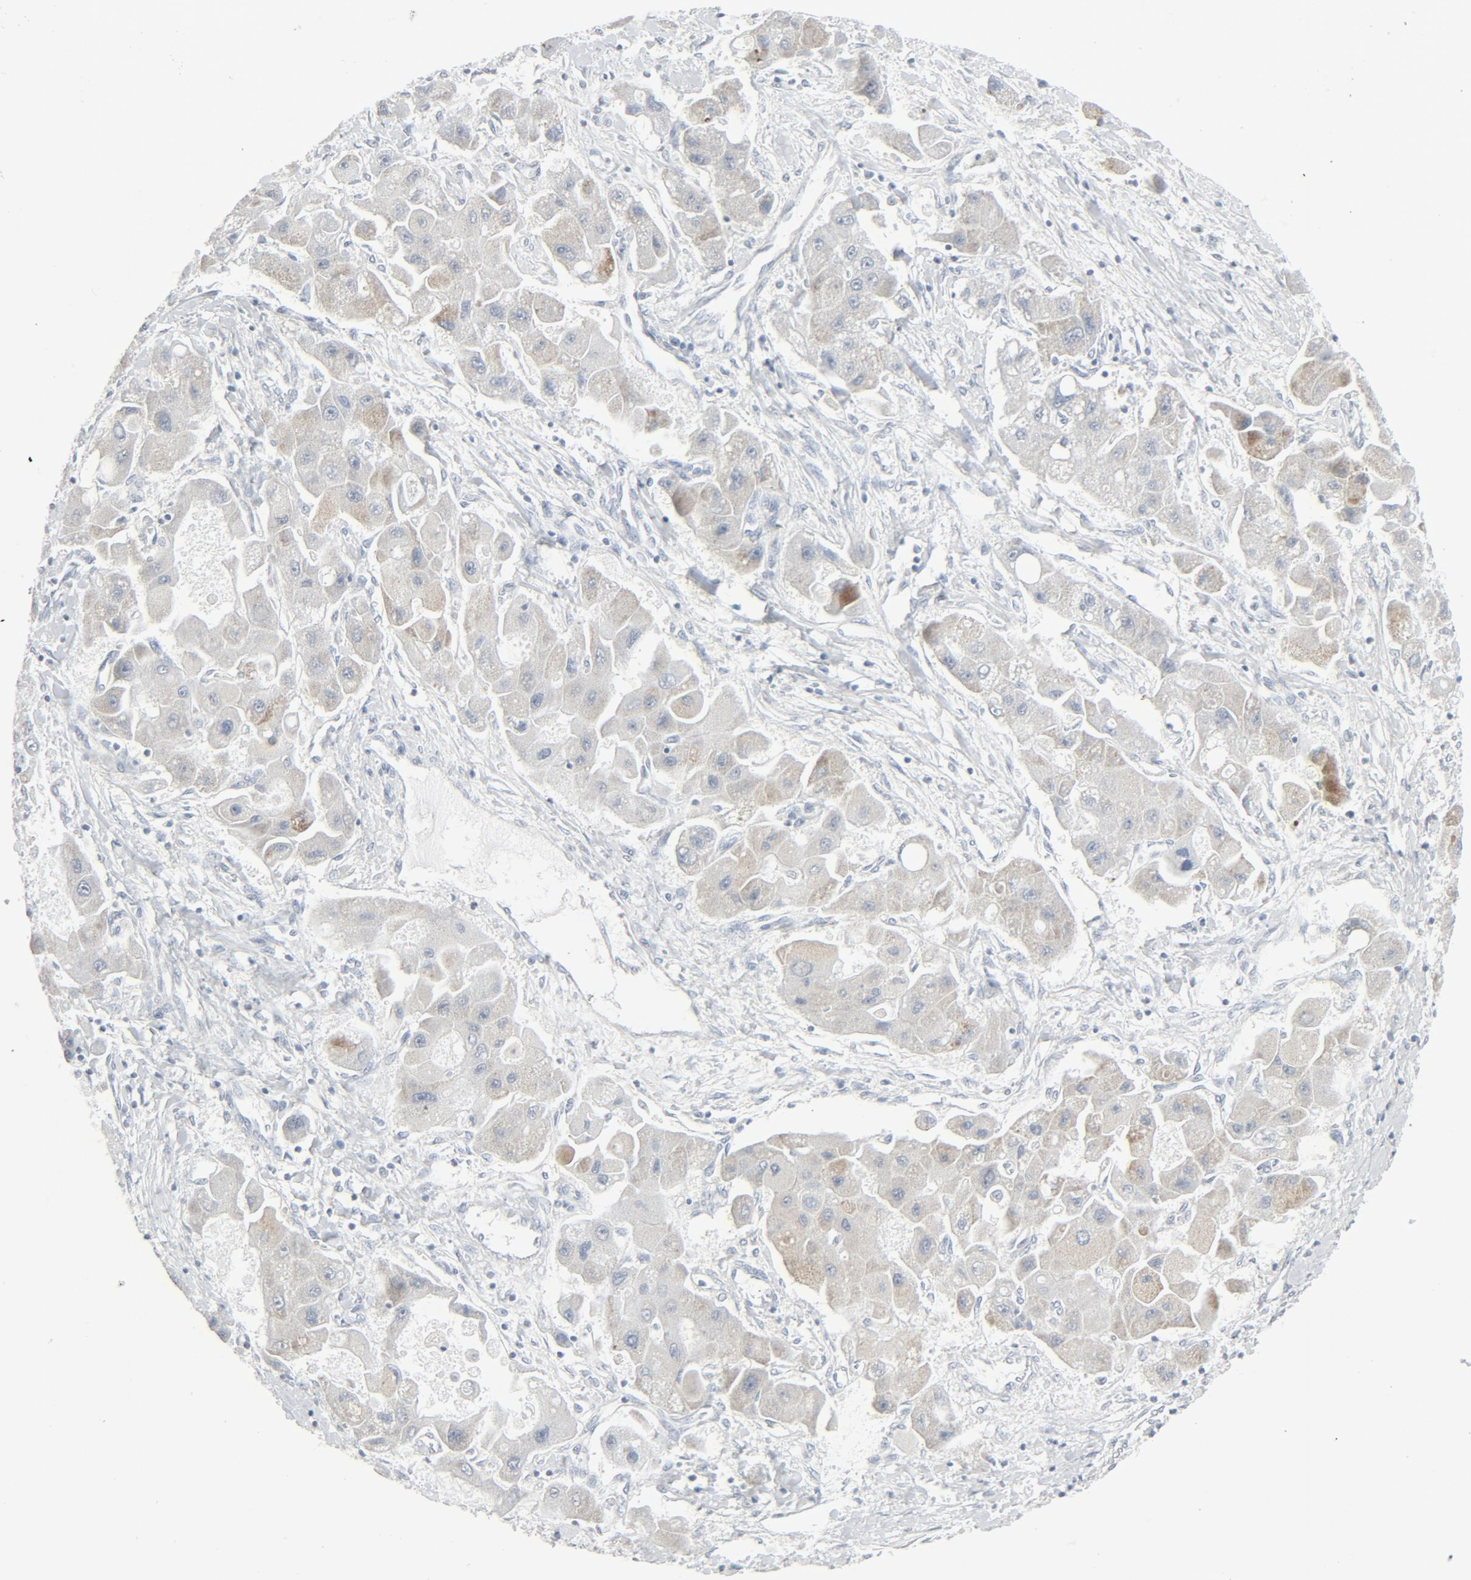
{"staining": {"intensity": "weak", "quantity": "25%-75%", "location": "cytoplasmic/membranous"}, "tissue": "liver cancer", "cell_type": "Tumor cells", "image_type": "cancer", "snomed": [{"axis": "morphology", "description": "Carcinoma, Hepatocellular, NOS"}, {"axis": "topography", "description": "Liver"}], "caption": "IHC (DAB) staining of human liver cancer displays weak cytoplasmic/membranous protein positivity in approximately 25%-75% of tumor cells. Immunohistochemistry stains the protein of interest in brown and the nuclei are stained blue.", "gene": "FGFR3", "patient": {"sex": "male", "age": 24}}